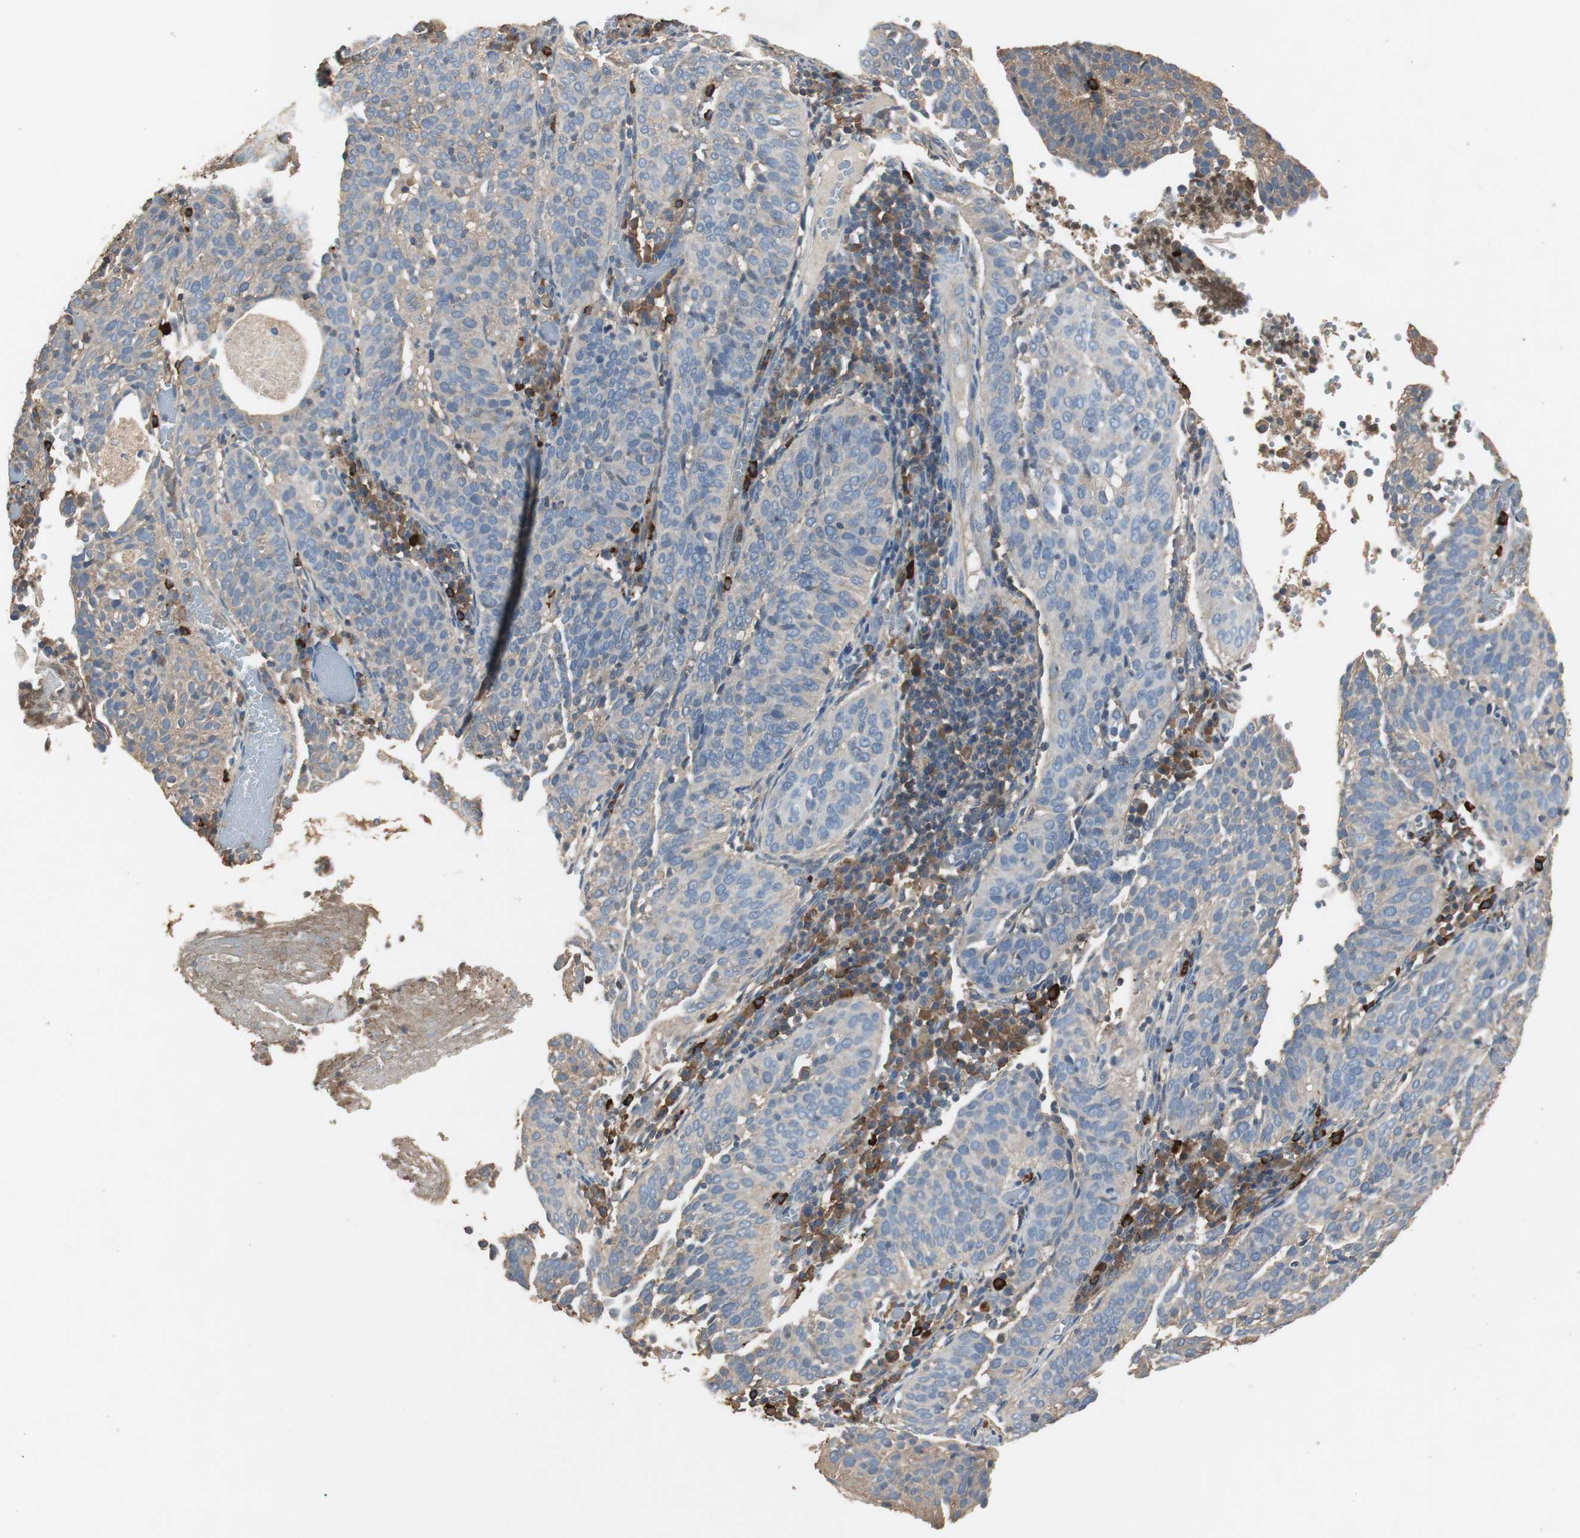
{"staining": {"intensity": "weak", "quantity": "<25%", "location": "cytoplasmic/membranous"}, "tissue": "cervical cancer", "cell_type": "Tumor cells", "image_type": "cancer", "snomed": [{"axis": "morphology", "description": "Squamous cell carcinoma, NOS"}, {"axis": "topography", "description": "Cervix"}], "caption": "Immunohistochemistry histopathology image of neoplastic tissue: human cervical cancer (squamous cell carcinoma) stained with DAB reveals no significant protein staining in tumor cells.", "gene": "TNFRSF14", "patient": {"sex": "female", "age": 39}}